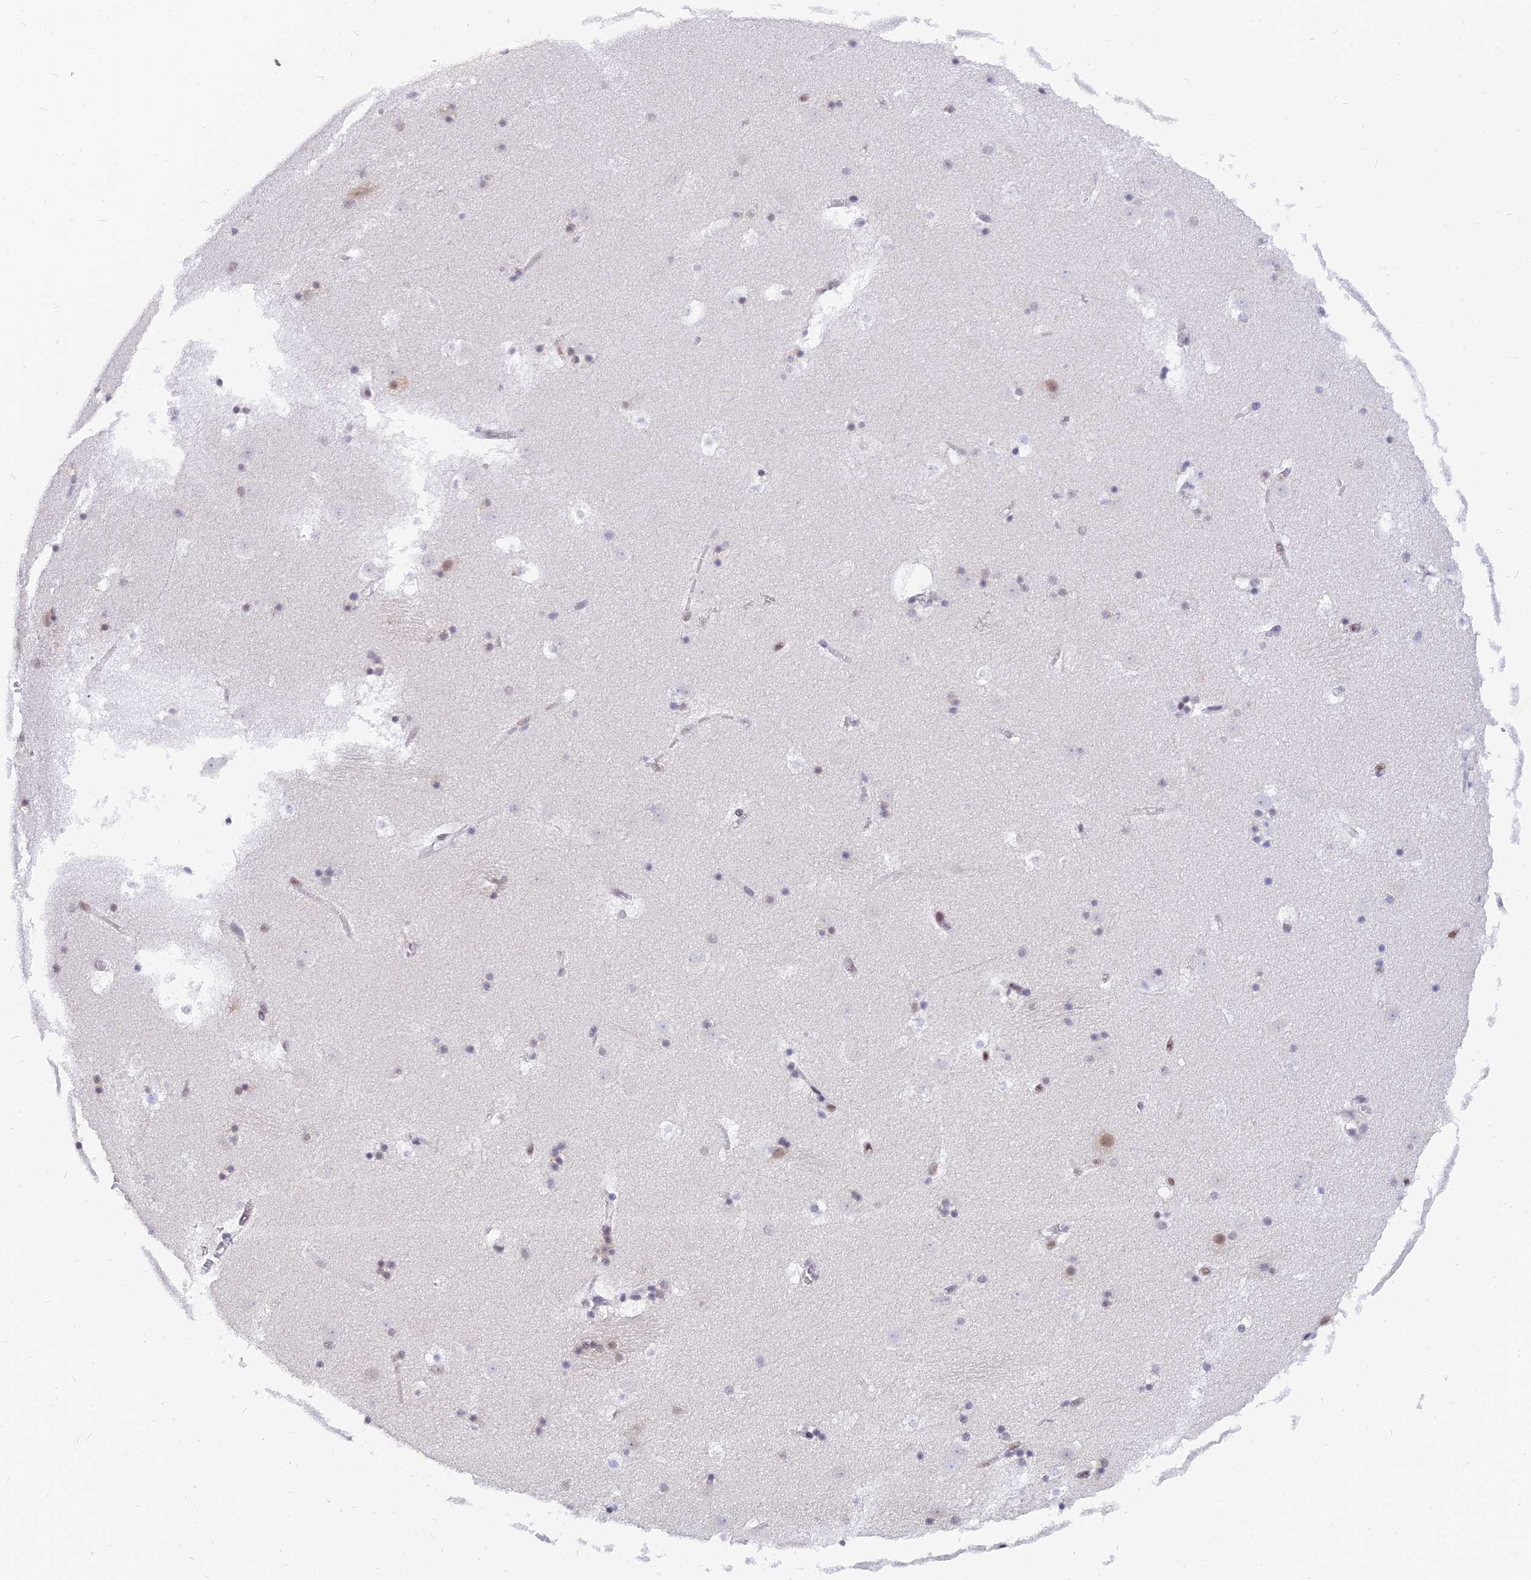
{"staining": {"intensity": "negative", "quantity": "none", "location": "none"}, "tissue": "caudate", "cell_type": "Glial cells", "image_type": "normal", "snomed": [{"axis": "morphology", "description": "Normal tissue, NOS"}, {"axis": "topography", "description": "Lateral ventricle wall"}], "caption": "This is an immunohistochemistry (IHC) image of unremarkable caudate. There is no expression in glial cells.", "gene": "DPY30", "patient": {"sex": "male", "age": 45}}